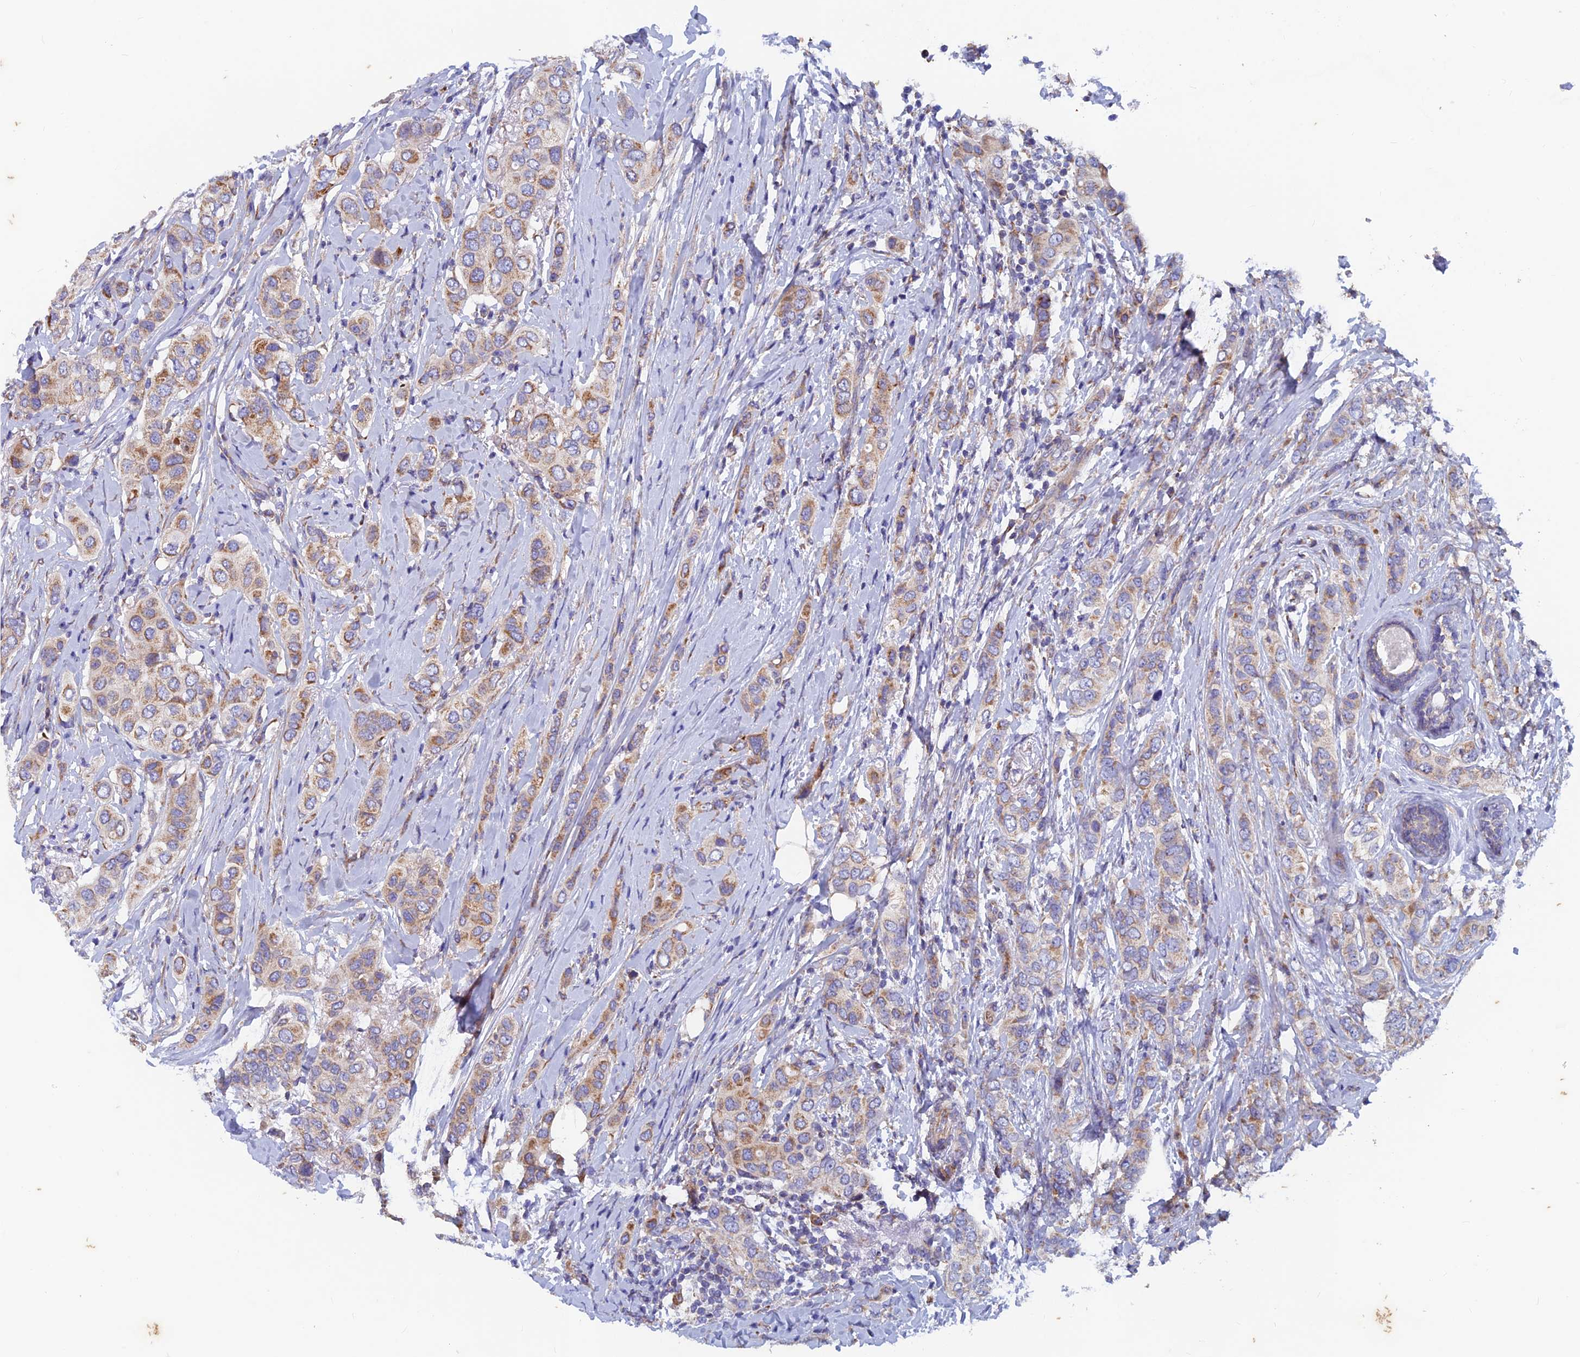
{"staining": {"intensity": "moderate", "quantity": "<25%", "location": "cytoplasmic/membranous"}, "tissue": "breast cancer", "cell_type": "Tumor cells", "image_type": "cancer", "snomed": [{"axis": "morphology", "description": "Lobular carcinoma"}, {"axis": "topography", "description": "Breast"}], "caption": "This is a histology image of IHC staining of breast cancer (lobular carcinoma), which shows moderate positivity in the cytoplasmic/membranous of tumor cells.", "gene": "AP4S1", "patient": {"sex": "female", "age": 51}}